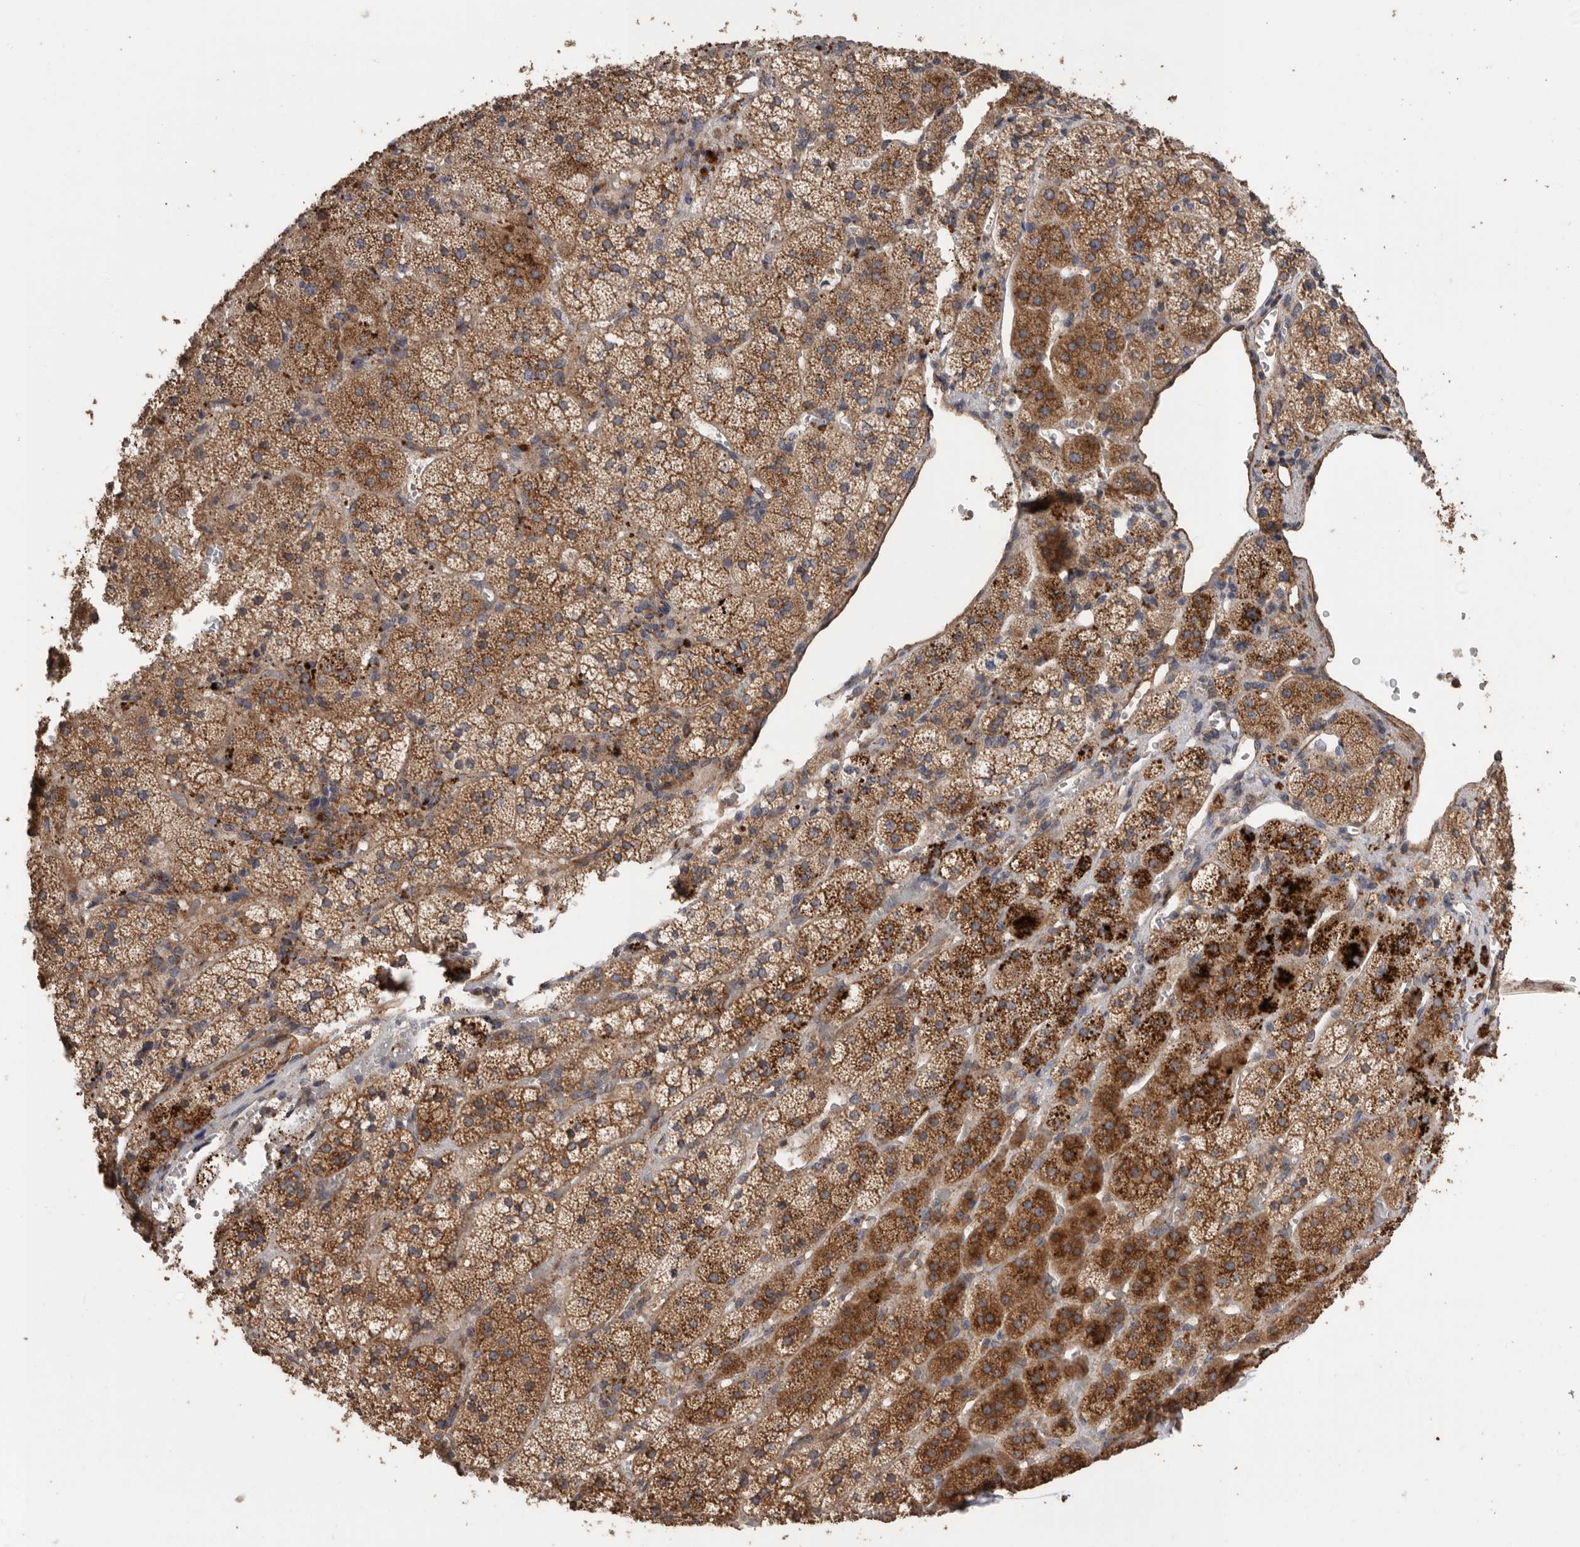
{"staining": {"intensity": "strong", "quantity": ">75%", "location": "cytoplasmic/membranous"}, "tissue": "adrenal gland", "cell_type": "Glandular cells", "image_type": "normal", "snomed": [{"axis": "morphology", "description": "Normal tissue, NOS"}, {"axis": "topography", "description": "Adrenal gland"}], "caption": "Immunohistochemistry staining of unremarkable adrenal gland, which reveals high levels of strong cytoplasmic/membranous staining in about >75% of glandular cells indicating strong cytoplasmic/membranous protein expression. The staining was performed using DAB (3,3'-diaminobenzidine) (brown) for protein detection and nuclei were counterstained in hematoxylin (blue).", "gene": "PODXL2", "patient": {"sex": "female", "age": 44}}